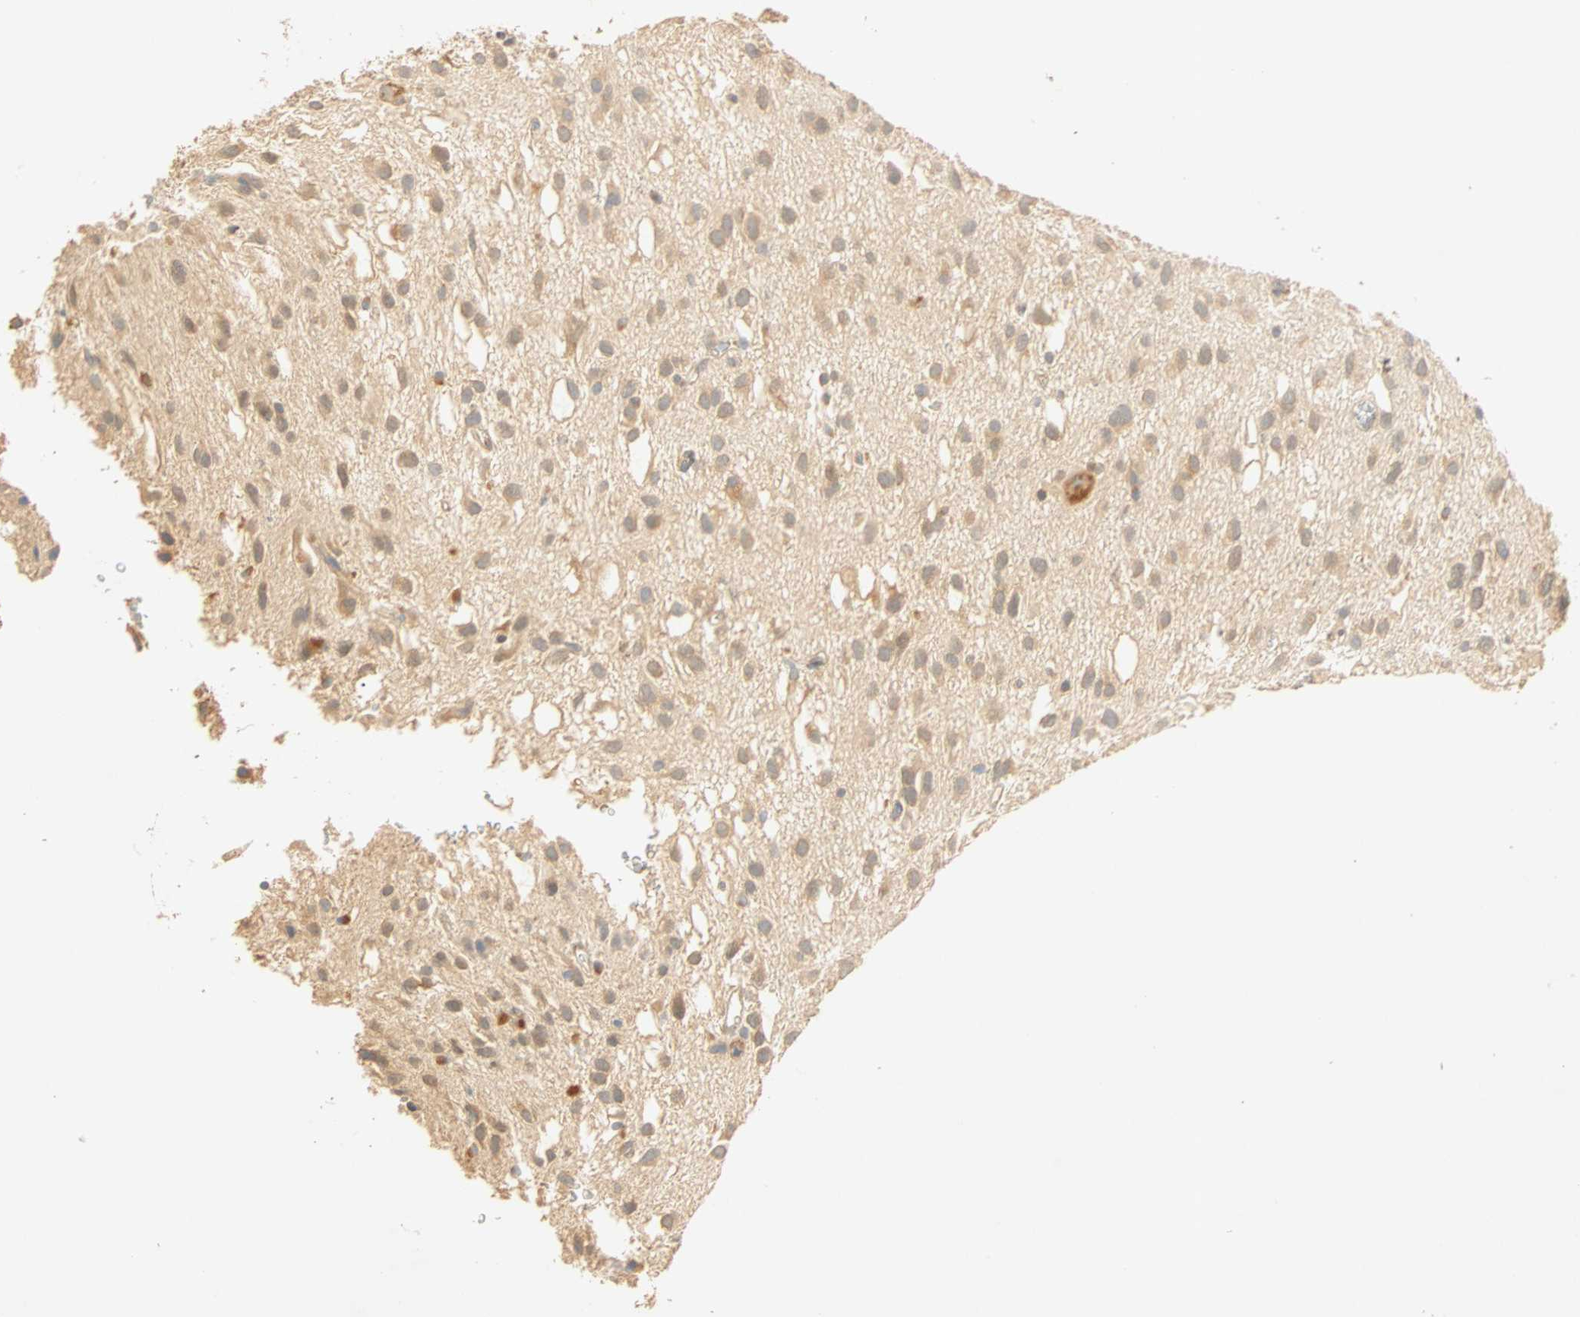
{"staining": {"intensity": "weak", "quantity": ">75%", "location": "cytoplasmic/membranous"}, "tissue": "glioma", "cell_type": "Tumor cells", "image_type": "cancer", "snomed": [{"axis": "morphology", "description": "Glioma, malignant, Low grade"}, {"axis": "topography", "description": "Brain"}], "caption": "Weak cytoplasmic/membranous protein staining is seen in about >75% of tumor cells in glioma.", "gene": "SELENBP1", "patient": {"sex": "male", "age": 77}}